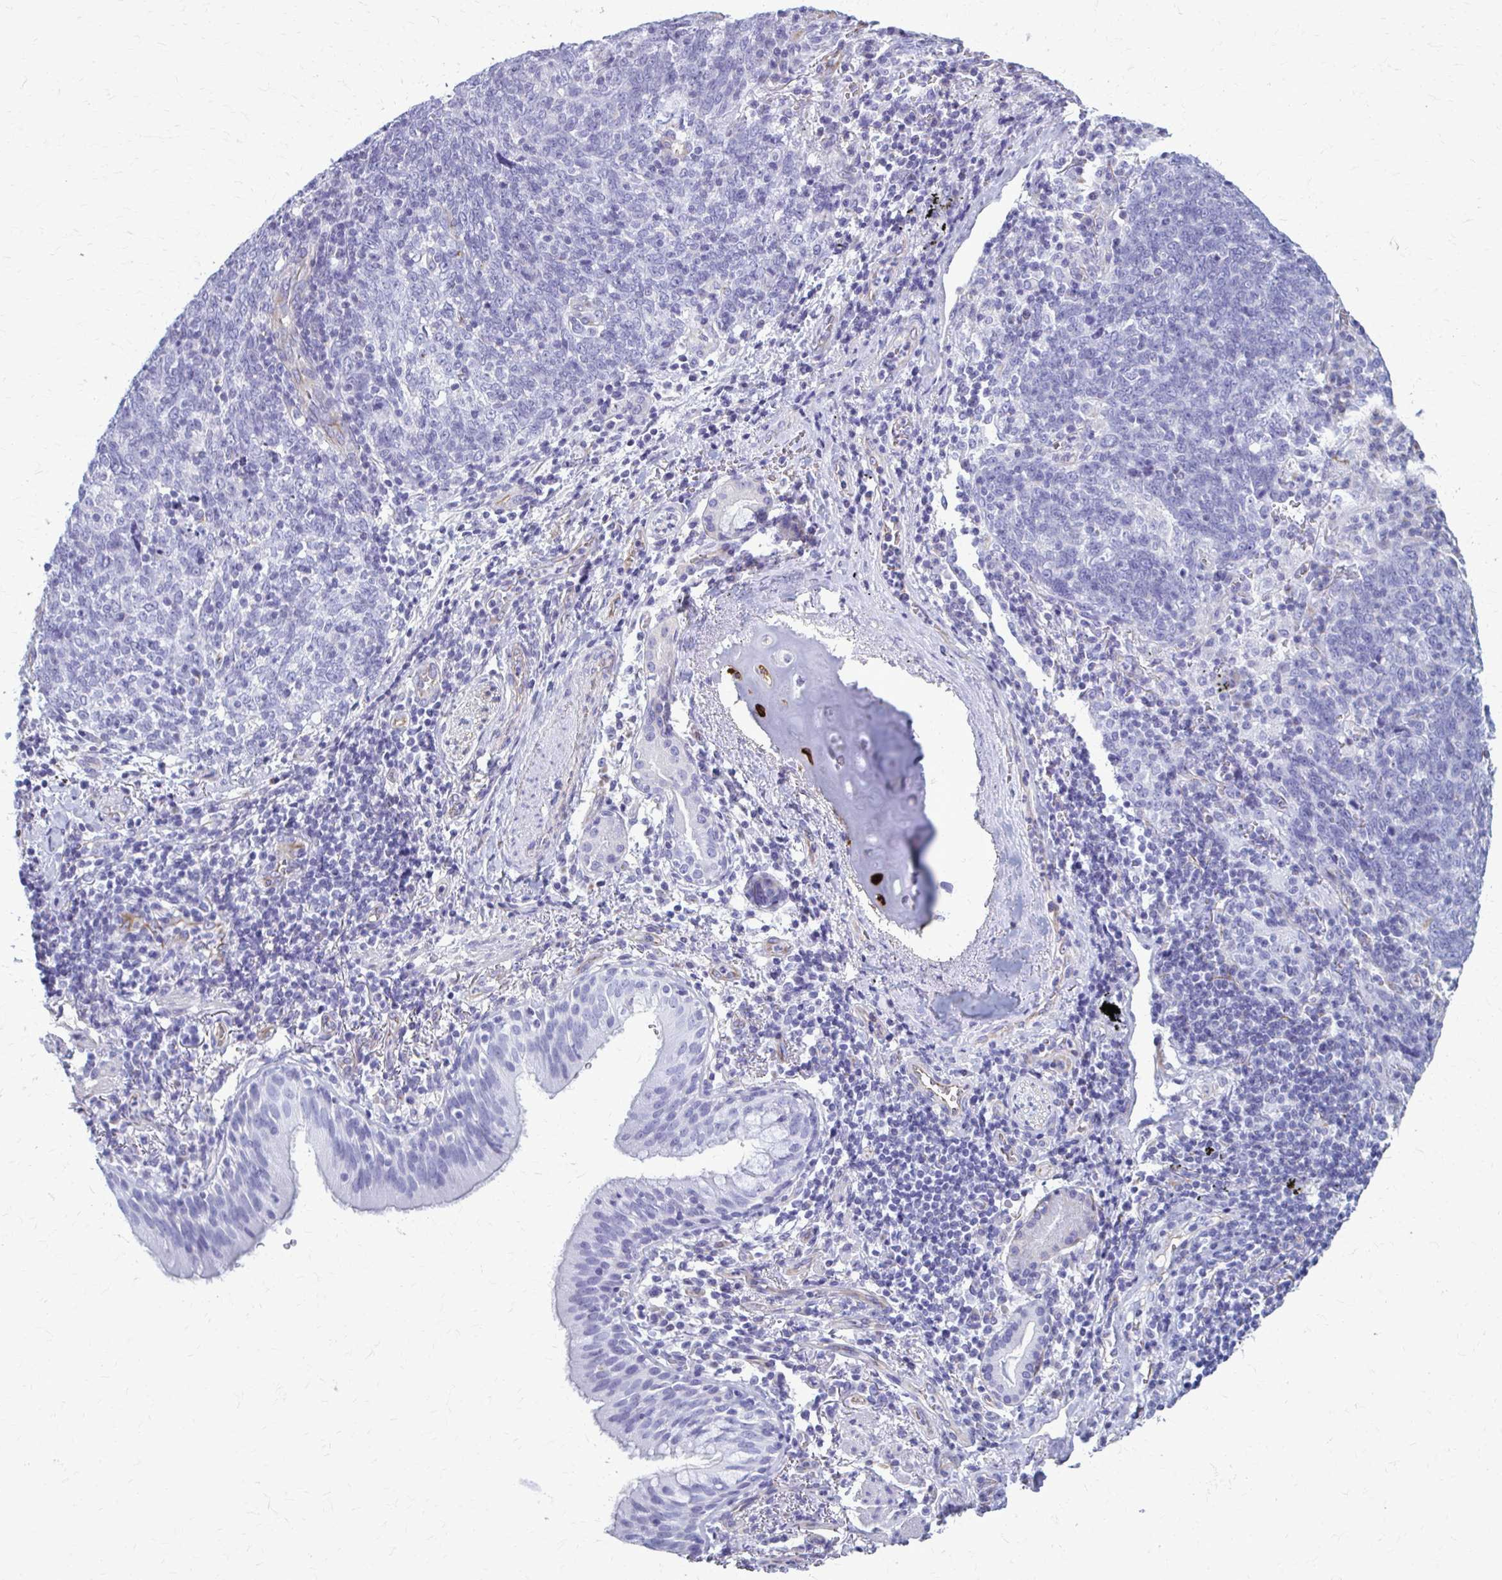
{"staining": {"intensity": "negative", "quantity": "none", "location": "none"}, "tissue": "lung cancer", "cell_type": "Tumor cells", "image_type": "cancer", "snomed": [{"axis": "morphology", "description": "Squamous cell carcinoma, NOS"}, {"axis": "topography", "description": "Lung"}], "caption": "Image shows no significant protein staining in tumor cells of lung cancer (squamous cell carcinoma).", "gene": "GFAP", "patient": {"sex": "female", "age": 72}}